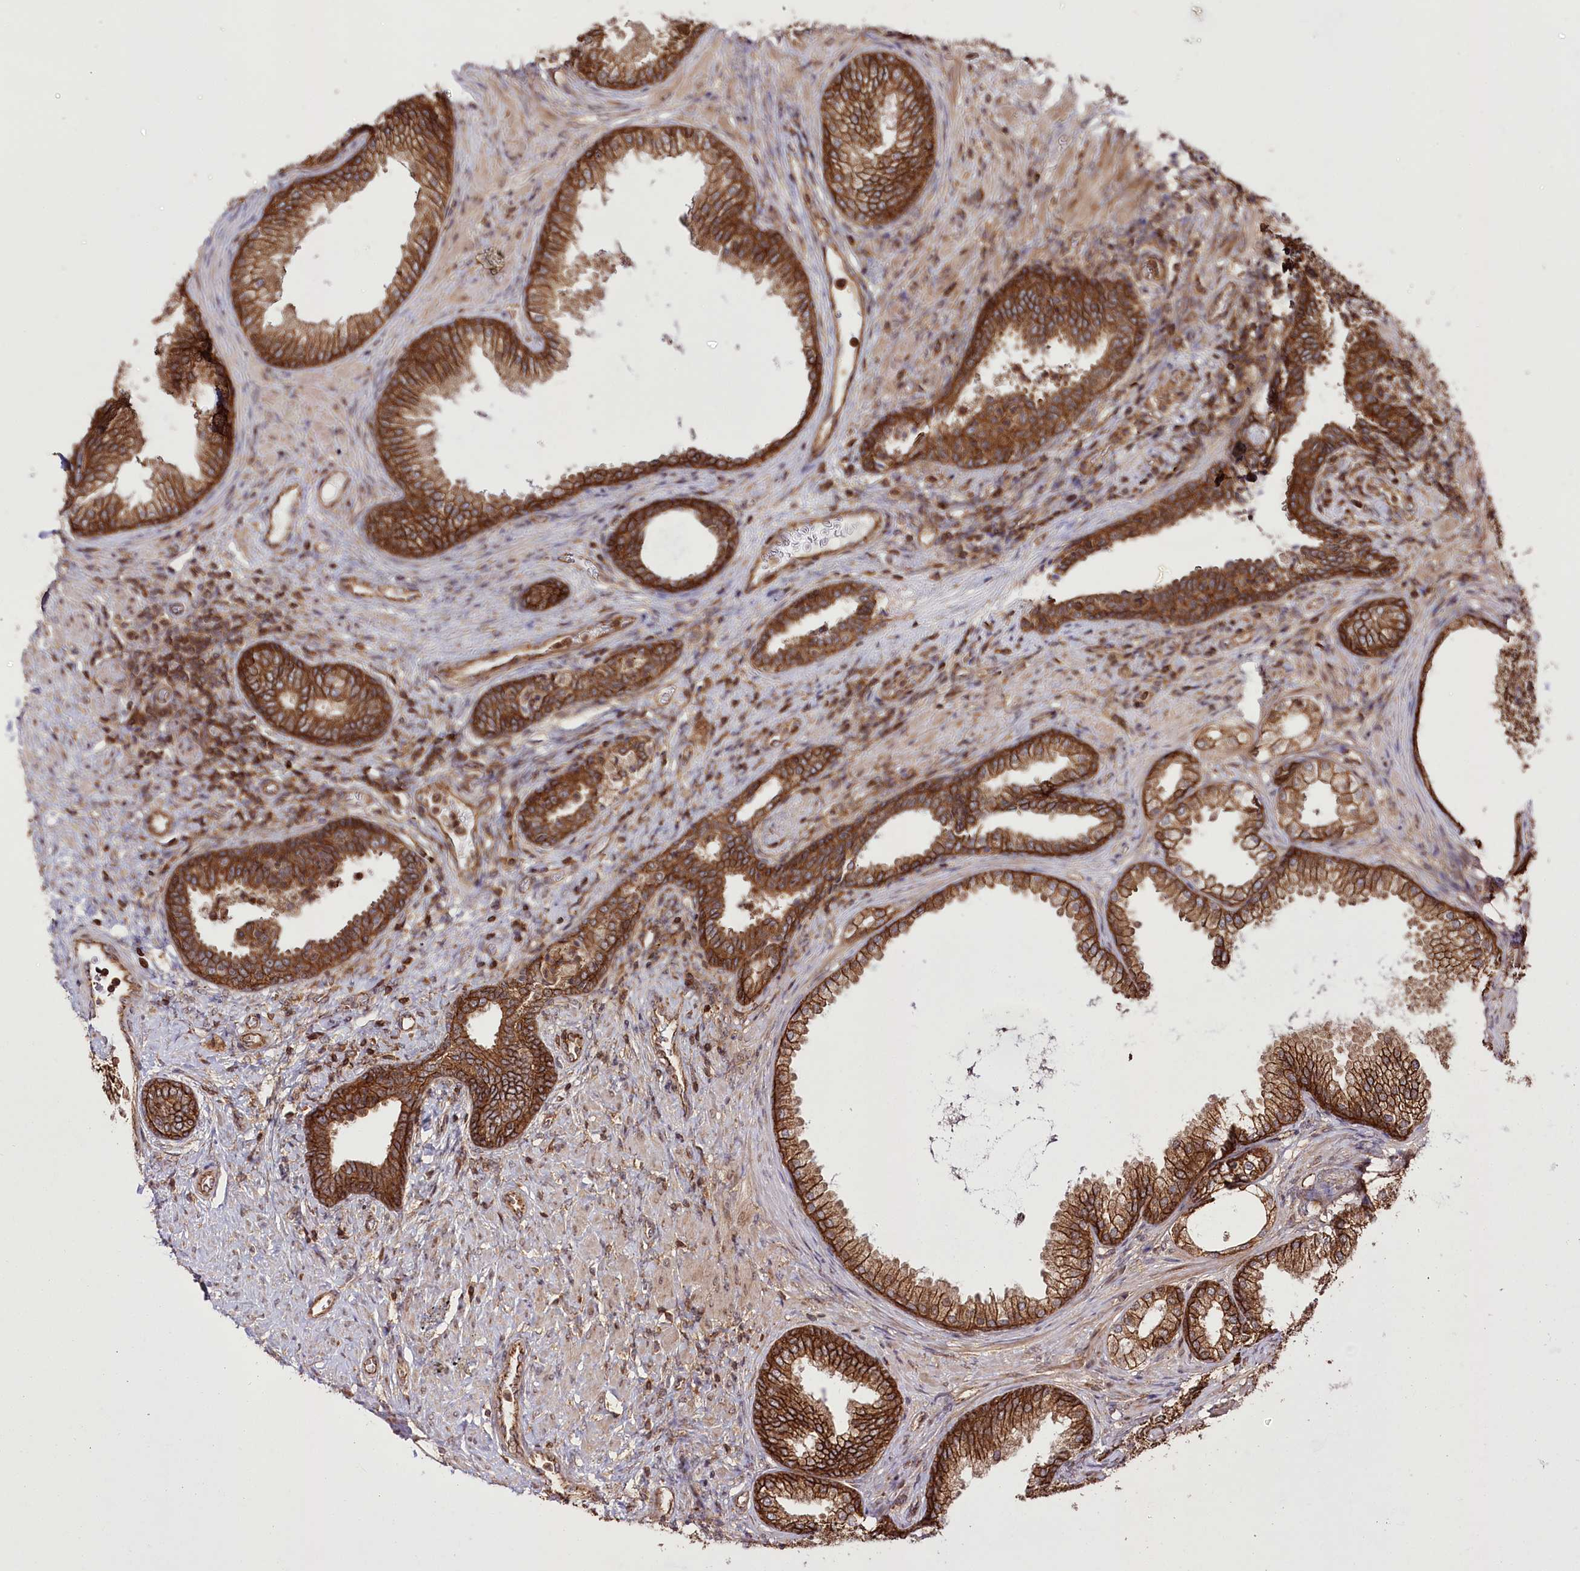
{"staining": {"intensity": "strong", "quantity": ">75%", "location": "cytoplasmic/membranous"}, "tissue": "prostate", "cell_type": "Glandular cells", "image_type": "normal", "snomed": [{"axis": "morphology", "description": "Normal tissue, NOS"}, {"axis": "topography", "description": "Prostate"}], "caption": "Immunohistochemical staining of benign human prostate reveals strong cytoplasmic/membranous protein positivity in approximately >75% of glandular cells. The protein is stained brown, and the nuclei are stained in blue (DAB IHC with brightfield microscopy, high magnification).", "gene": "DHX29", "patient": {"sex": "male", "age": 76}}